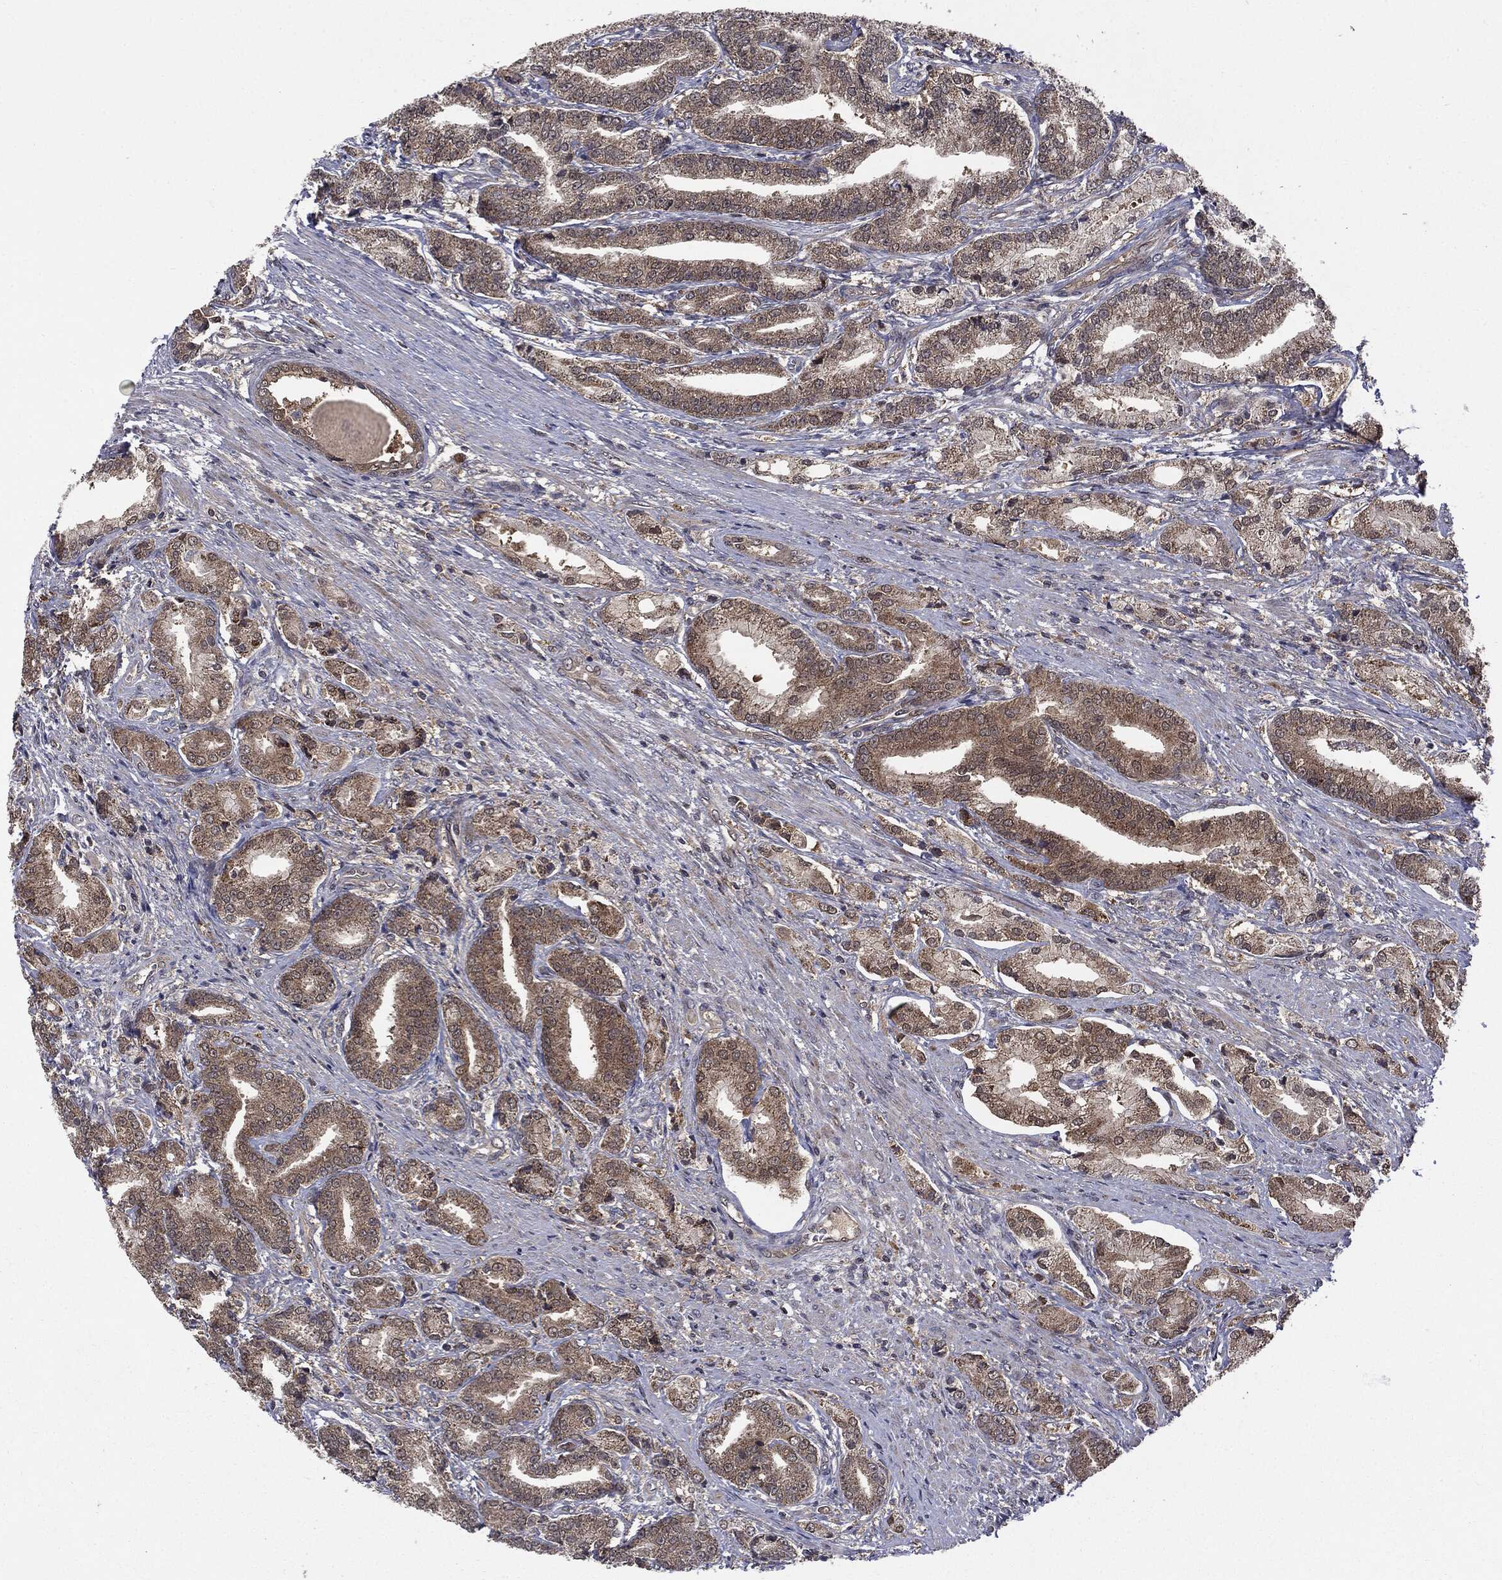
{"staining": {"intensity": "weak", "quantity": ">75%", "location": "cytoplasmic/membranous"}, "tissue": "prostate cancer", "cell_type": "Tumor cells", "image_type": "cancer", "snomed": [{"axis": "morphology", "description": "Adenocarcinoma, High grade"}, {"axis": "topography", "description": "Prostate and seminal vesicle, NOS"}], "caption": "The micrograph displays immunohistochemical staining of high-grade adenocarcinoma (prostate). There is weak cytoplasmic/membranous expression is seen in about >75% of tumor cells.", "gene": "PTPA", "patient": {"sex": "male", "age": 61}}